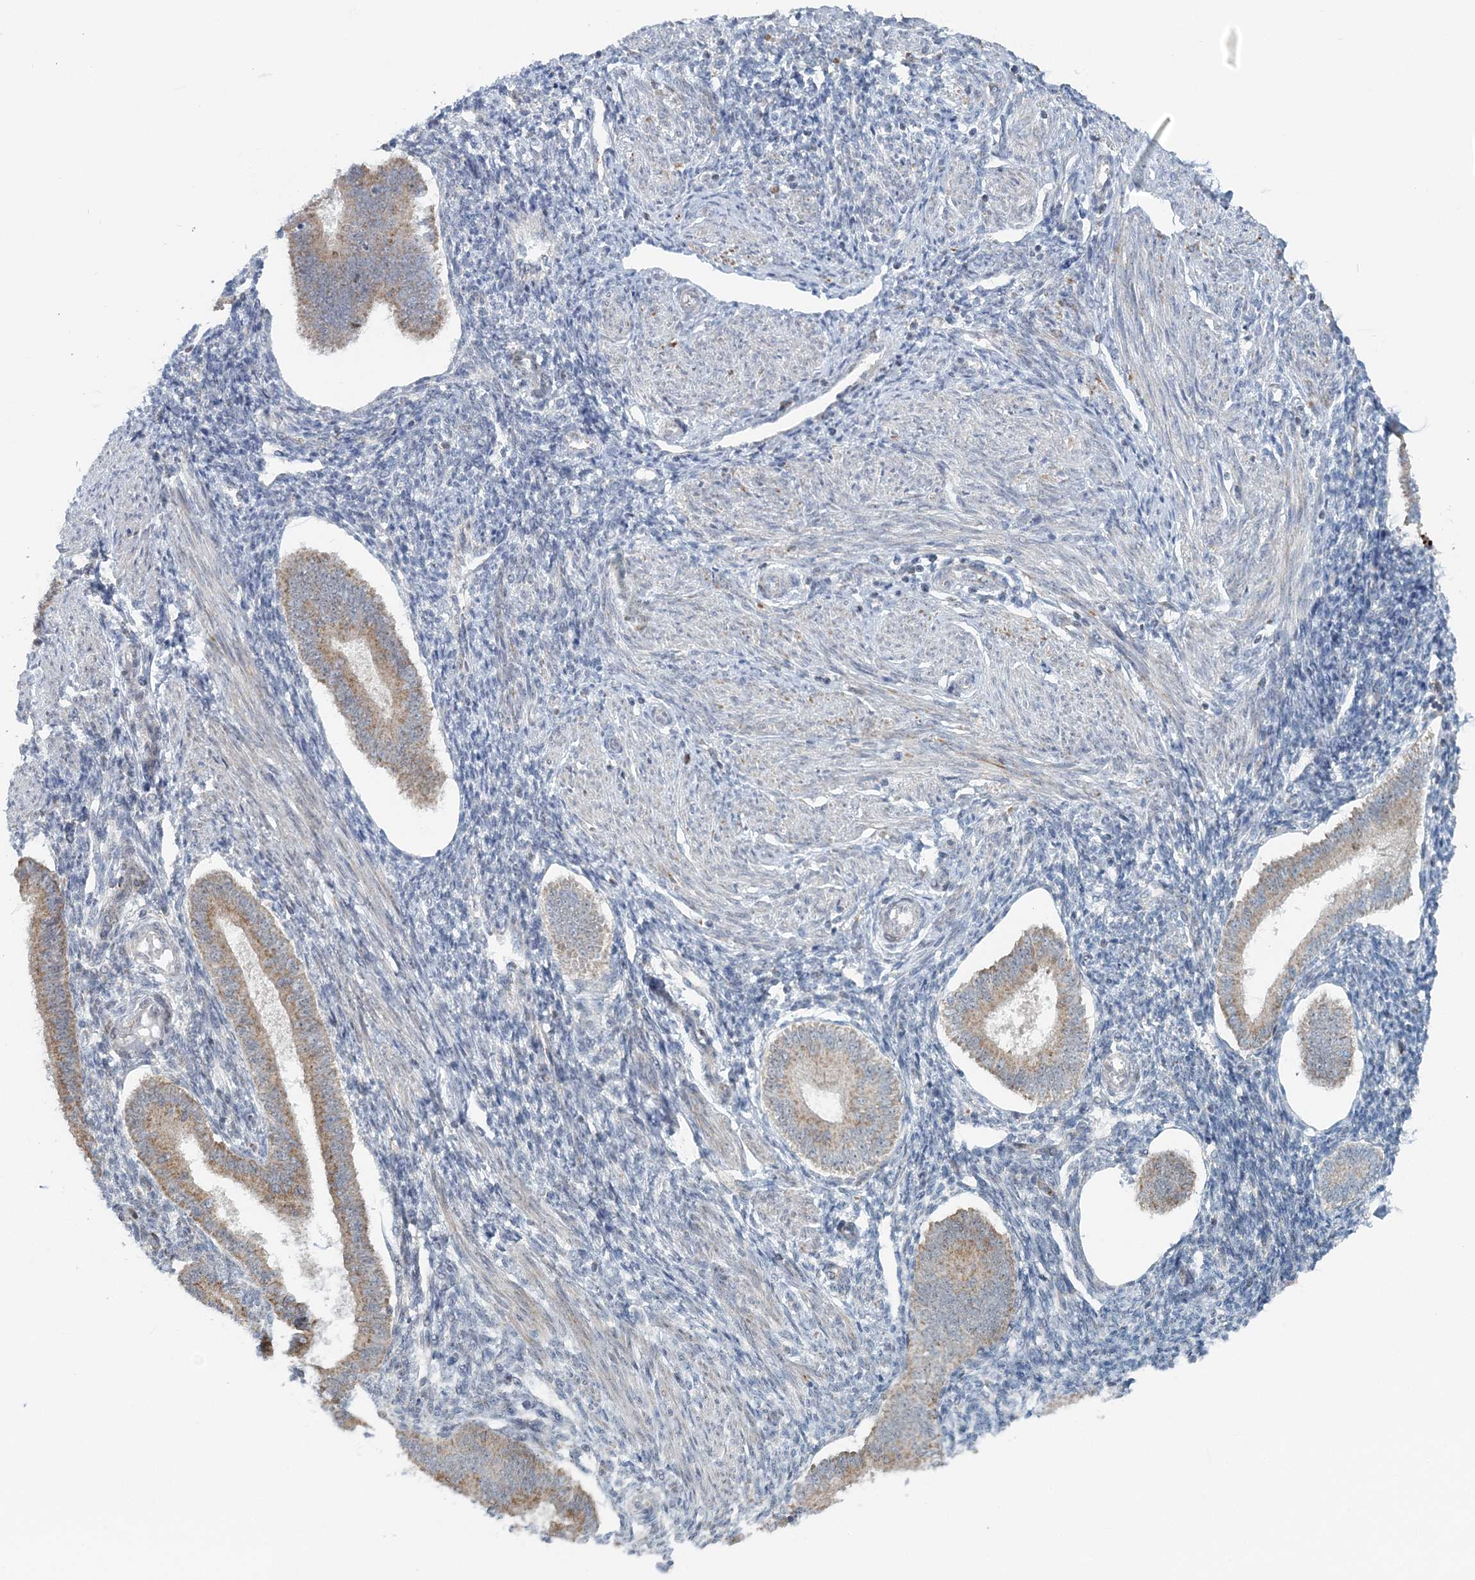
{"staining": {"intensity": "negative", "quantity": "none", "location": "none"}, "tissue": "endometrium", "cell_type": "Cells in endometrial stroma", "image_type": "normal", "snomed": [{"axis": "morphology", "description": "Normal tissue, NOS"}, {"axis": "topography", "description": "Uterus"}, {"axis": "topography", "description": "Endometrium"}], "caption": "An IHC histopathology image of benign endometrium is shown. There is no staining in cells in endometrial stroma of endometrium. Brightfield microscopy of IHC stained with DAB (3,3'-diaminobenzidine) (brown) and hematoxylin (blue), captured at high magnification.", "gene": "RNF150", "patient": {"sex": "female", "age": 48}}